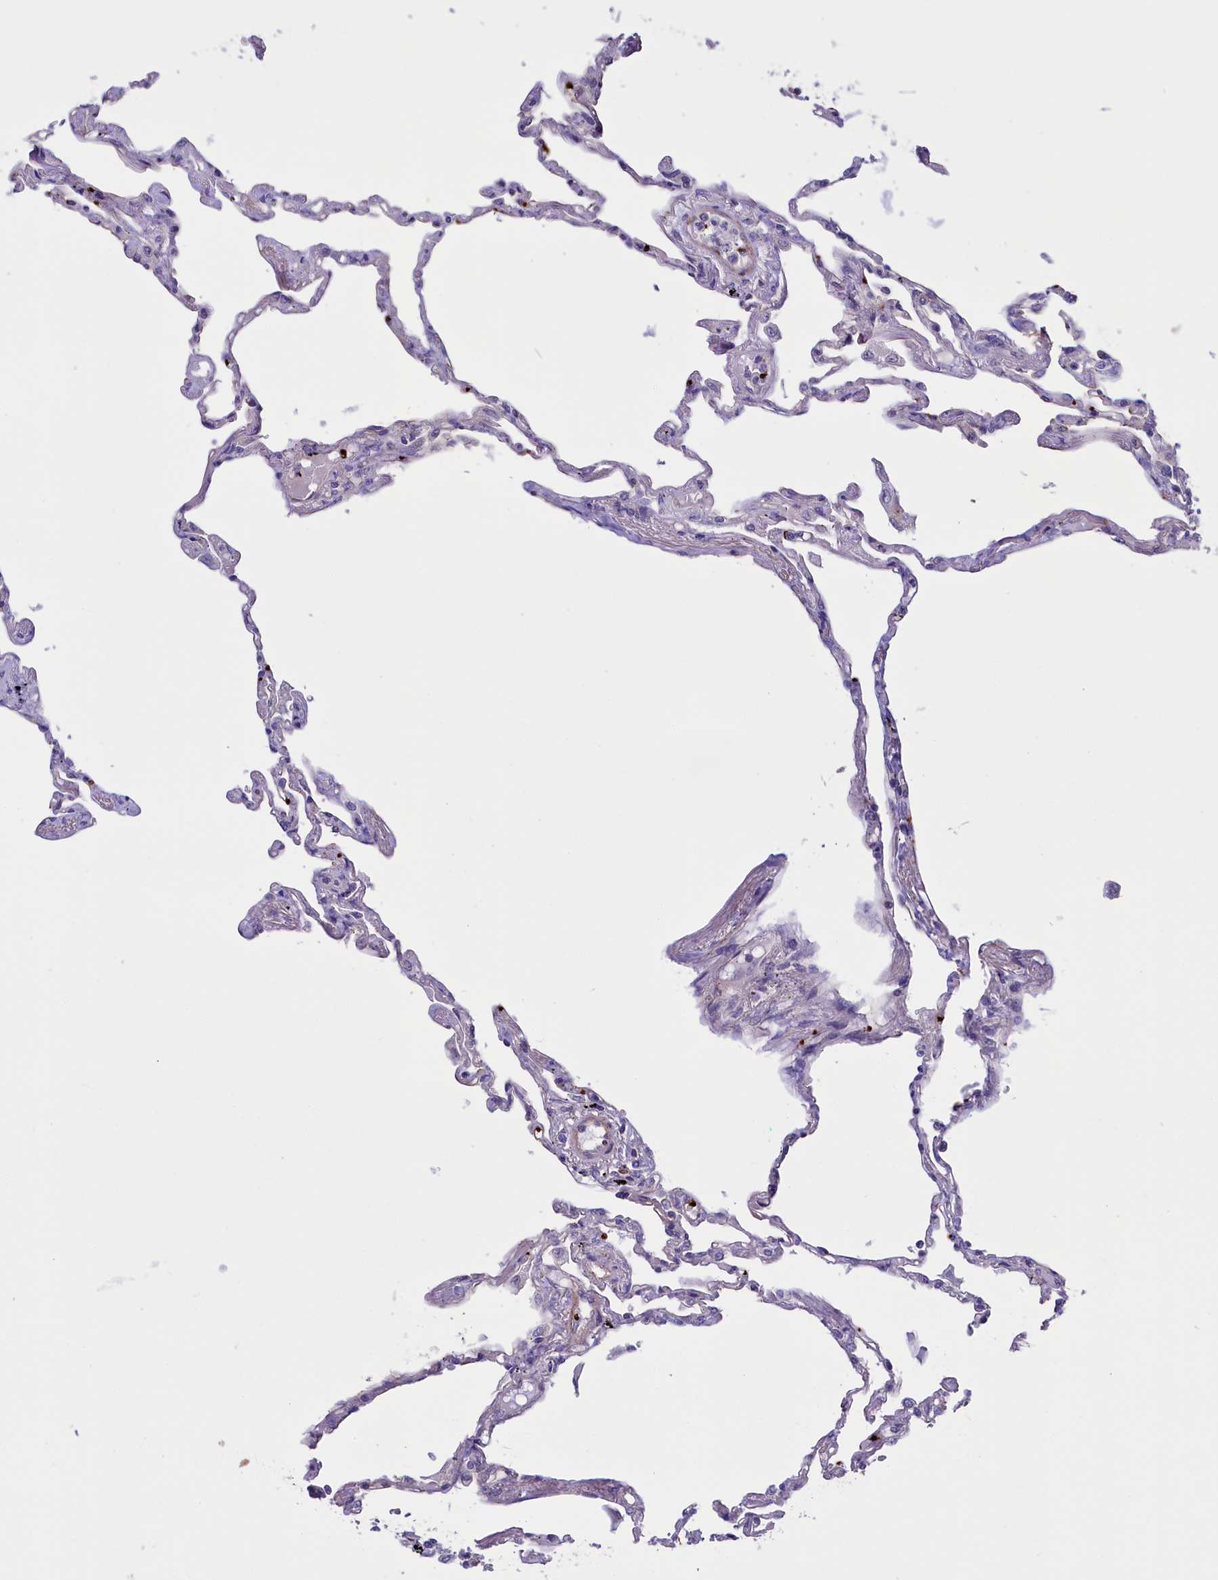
{"staining": {"intensity": "negative", "quantity": "none", "location": "none"}, "tissue": "lung", "cell_type": "Alveolar cells", "image_type": "normal", "snomed": [{"axis": "morphology", "description": "Normal tissue, NOS"}, {"axis": "topography", "description": "Lung"}], "caption": "The immunohistochemistry micrograph has no significant staining in alveolar cells of lung.", "gene": "HEATR3", "patient": {"sex": "female", "age": 67}}